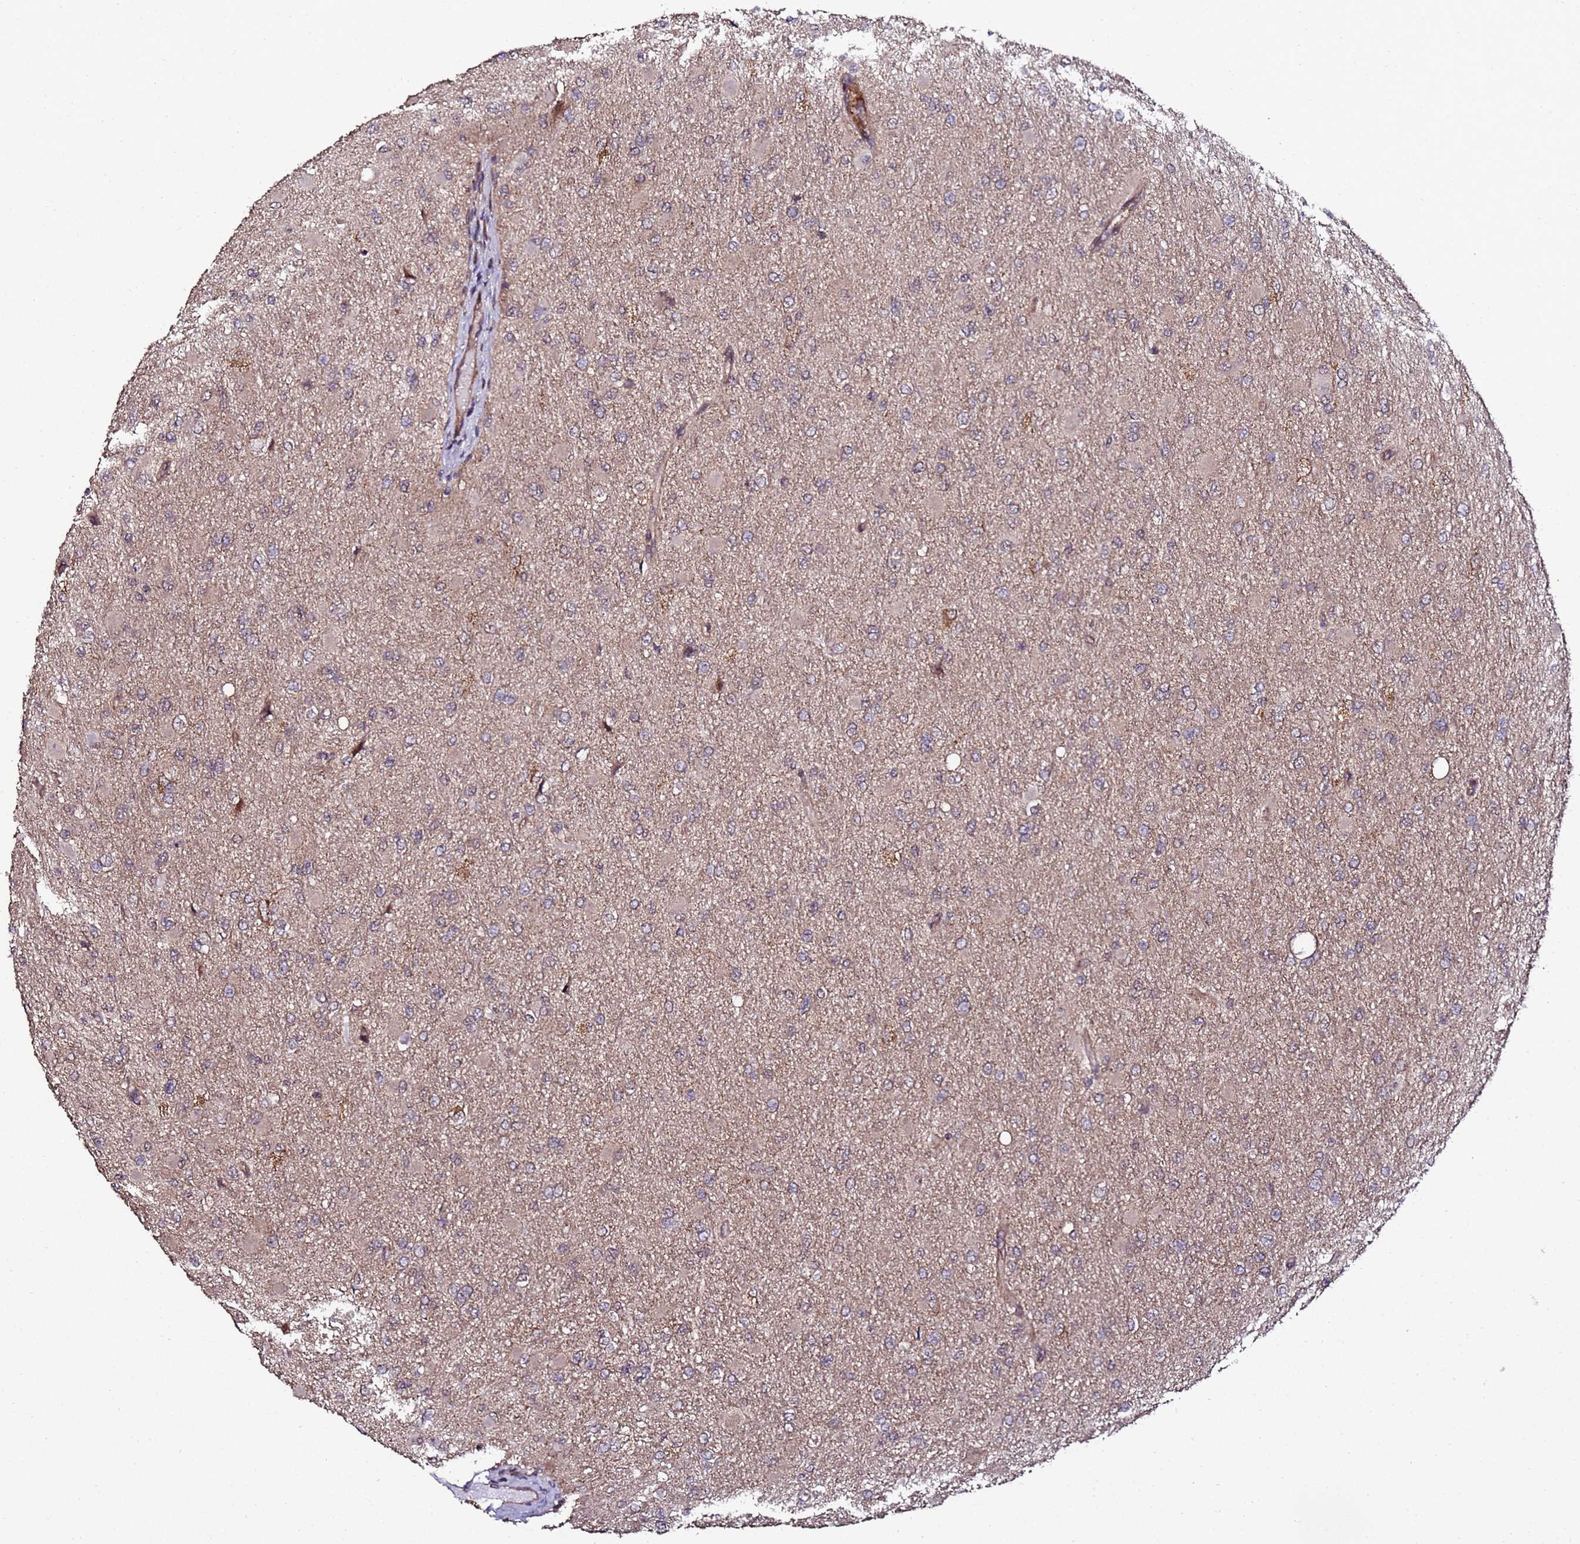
{"staining": {"intensity": "weak", "quantity": "<25%", "location": "cytoplasmic/membranous"}, "tissue": "glioma", "cell_type": "Tumor cells", "image_type": "cancer", "snomed": [{"axis": "morphology", "description": "Glioma, malignant, High grade"}, {"axis": "topography", "description": "Cerebral cortex"}], "caption": "High magnification brightfield microscopy of glioma stained with DAB (brown) and counterstained with hematoxylin (blue): tumor cells show no significant expression. Brightfield microscopy of IHC stained with DAB (brown) and hematoxylin (blue), captured at high magnification.", "gene": "PRODH", "patient": {"sex": "female", "age": 36}}